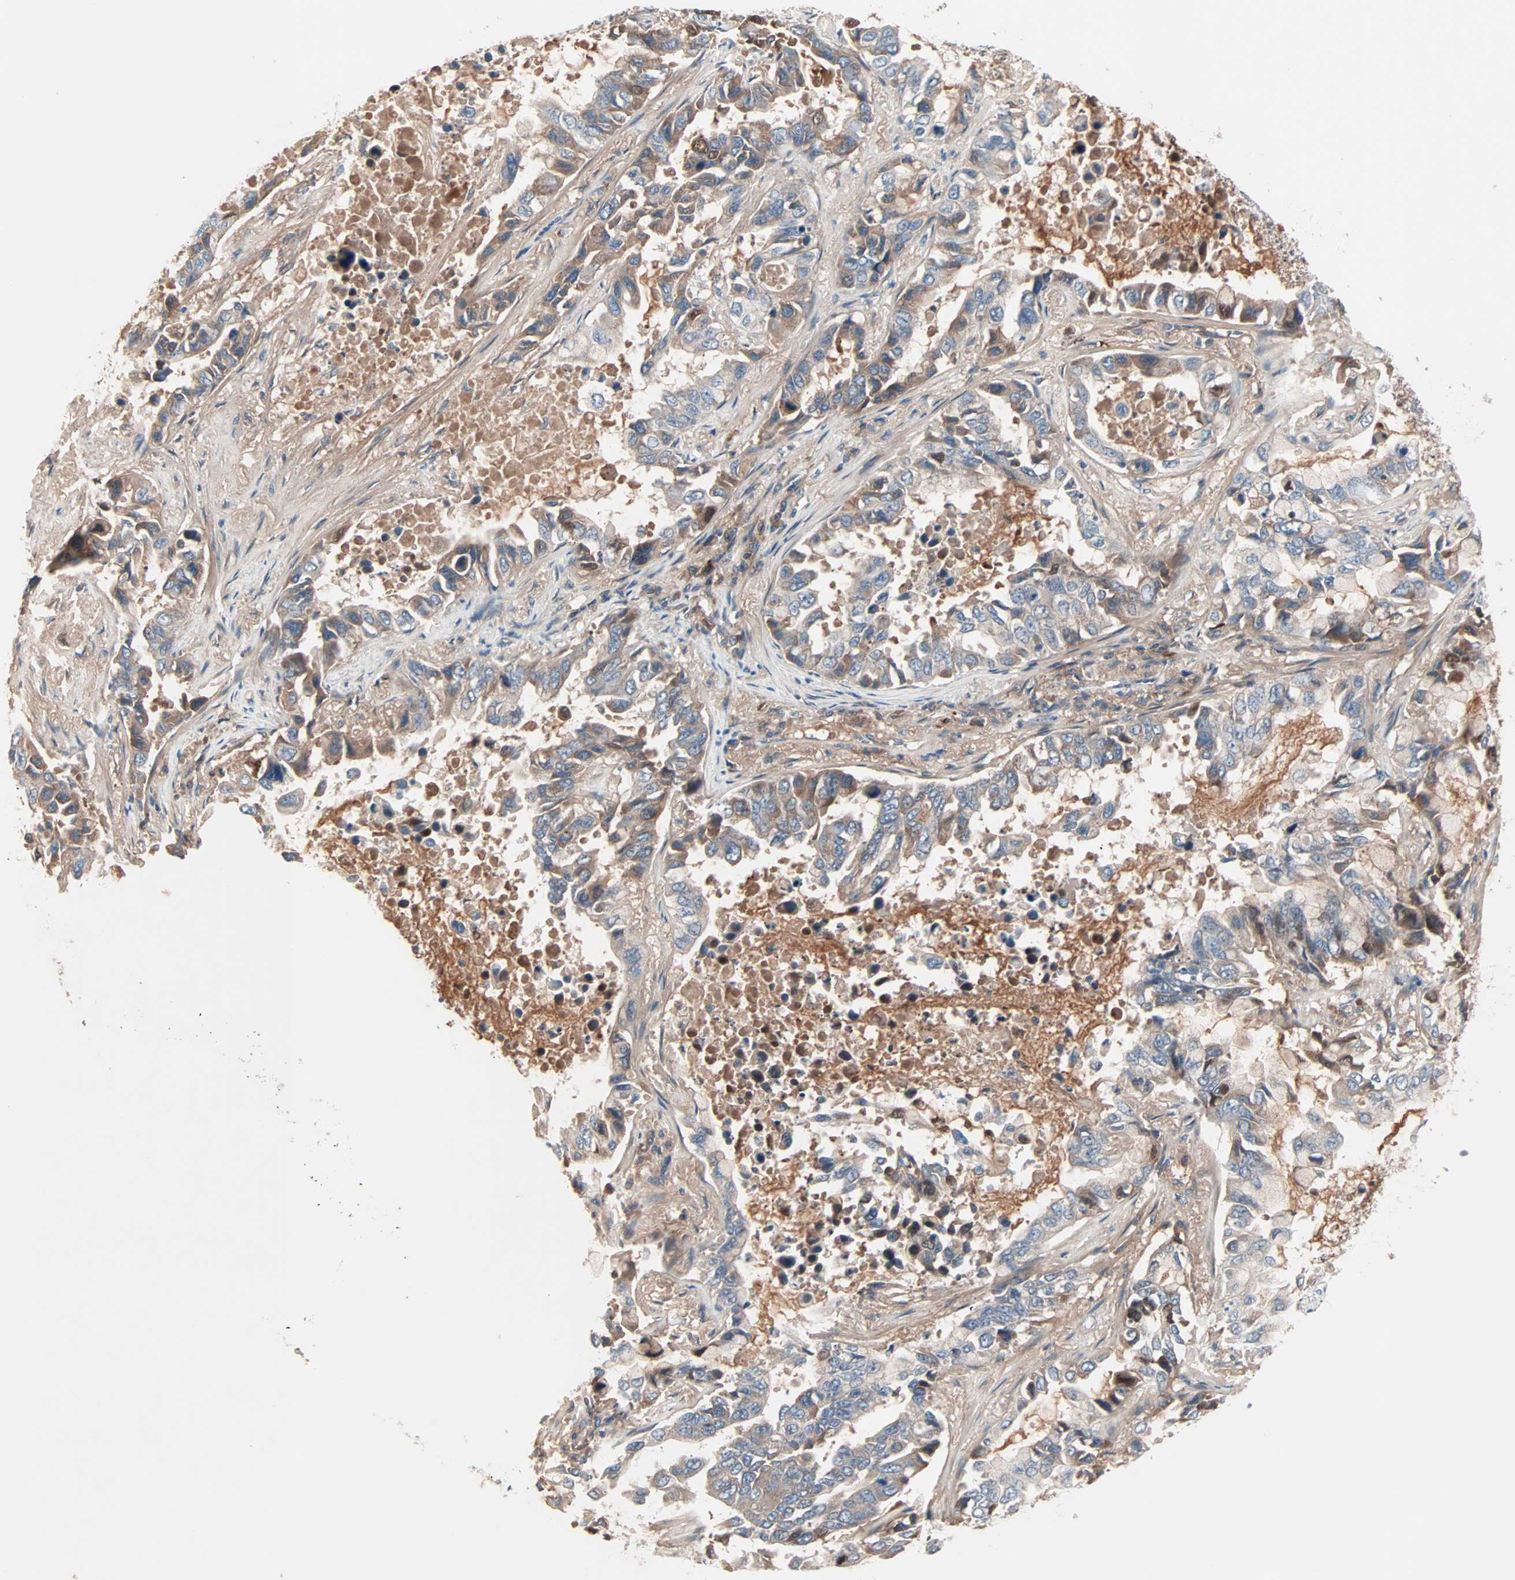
{"staining": {"intensity": "weak", "quantity": ">75%", "location": "cytoplasmic/membranous"}, "tissue": "lung cancer", "cell_type": "Tumor cells", "image_type": "cancer", "snomed": [{"axis": "morphology", "description": "Adenocarcinoma, NOS"}, {"axis": "topography", "description": "Lung"}], "caption": "Lung cancer stained for a protein (brown) displays weak cytoplasmic/membranous positive positivity in approximately >75% of tumor cells.", "gene": "CAD", "patient": {"sex": "male", "age": 64}}